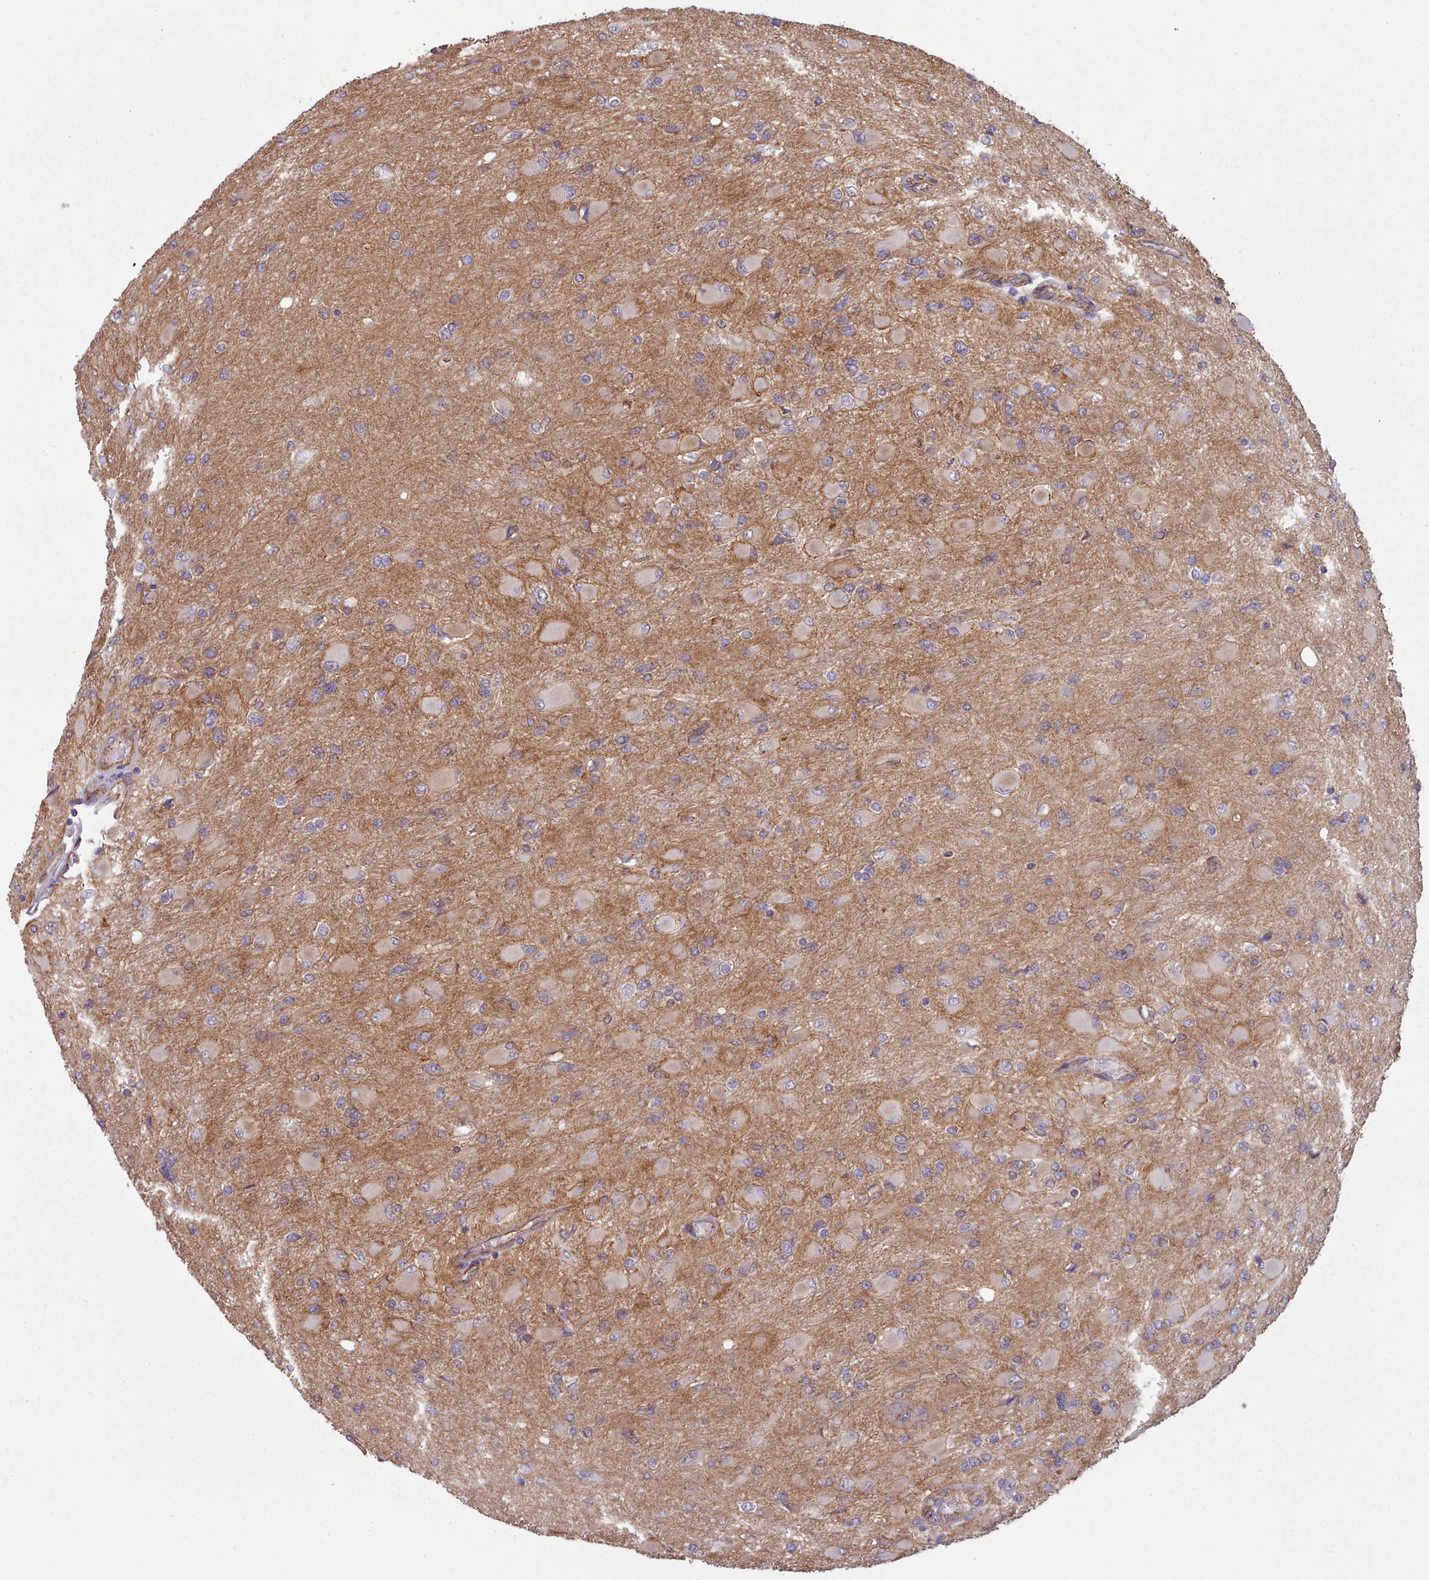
{"staining": {"intensity": "negative", "quantity": "none", "location": "none"}, "tissue": "glioma", "cell_type": "Tumor cells", "image_type": "cancer", "snomed": [{"axis": "morphology", "description": "Glioma, malignant, High grade"}, {"axis": "topography", "description": "Cerebral cortex"}], "caption": "The photomicrograph exhibits no staining of tumor cells in malignant high-grade glioma.", "gene": "MRPL46", "patient": {"sex": "female", "age": 36}}